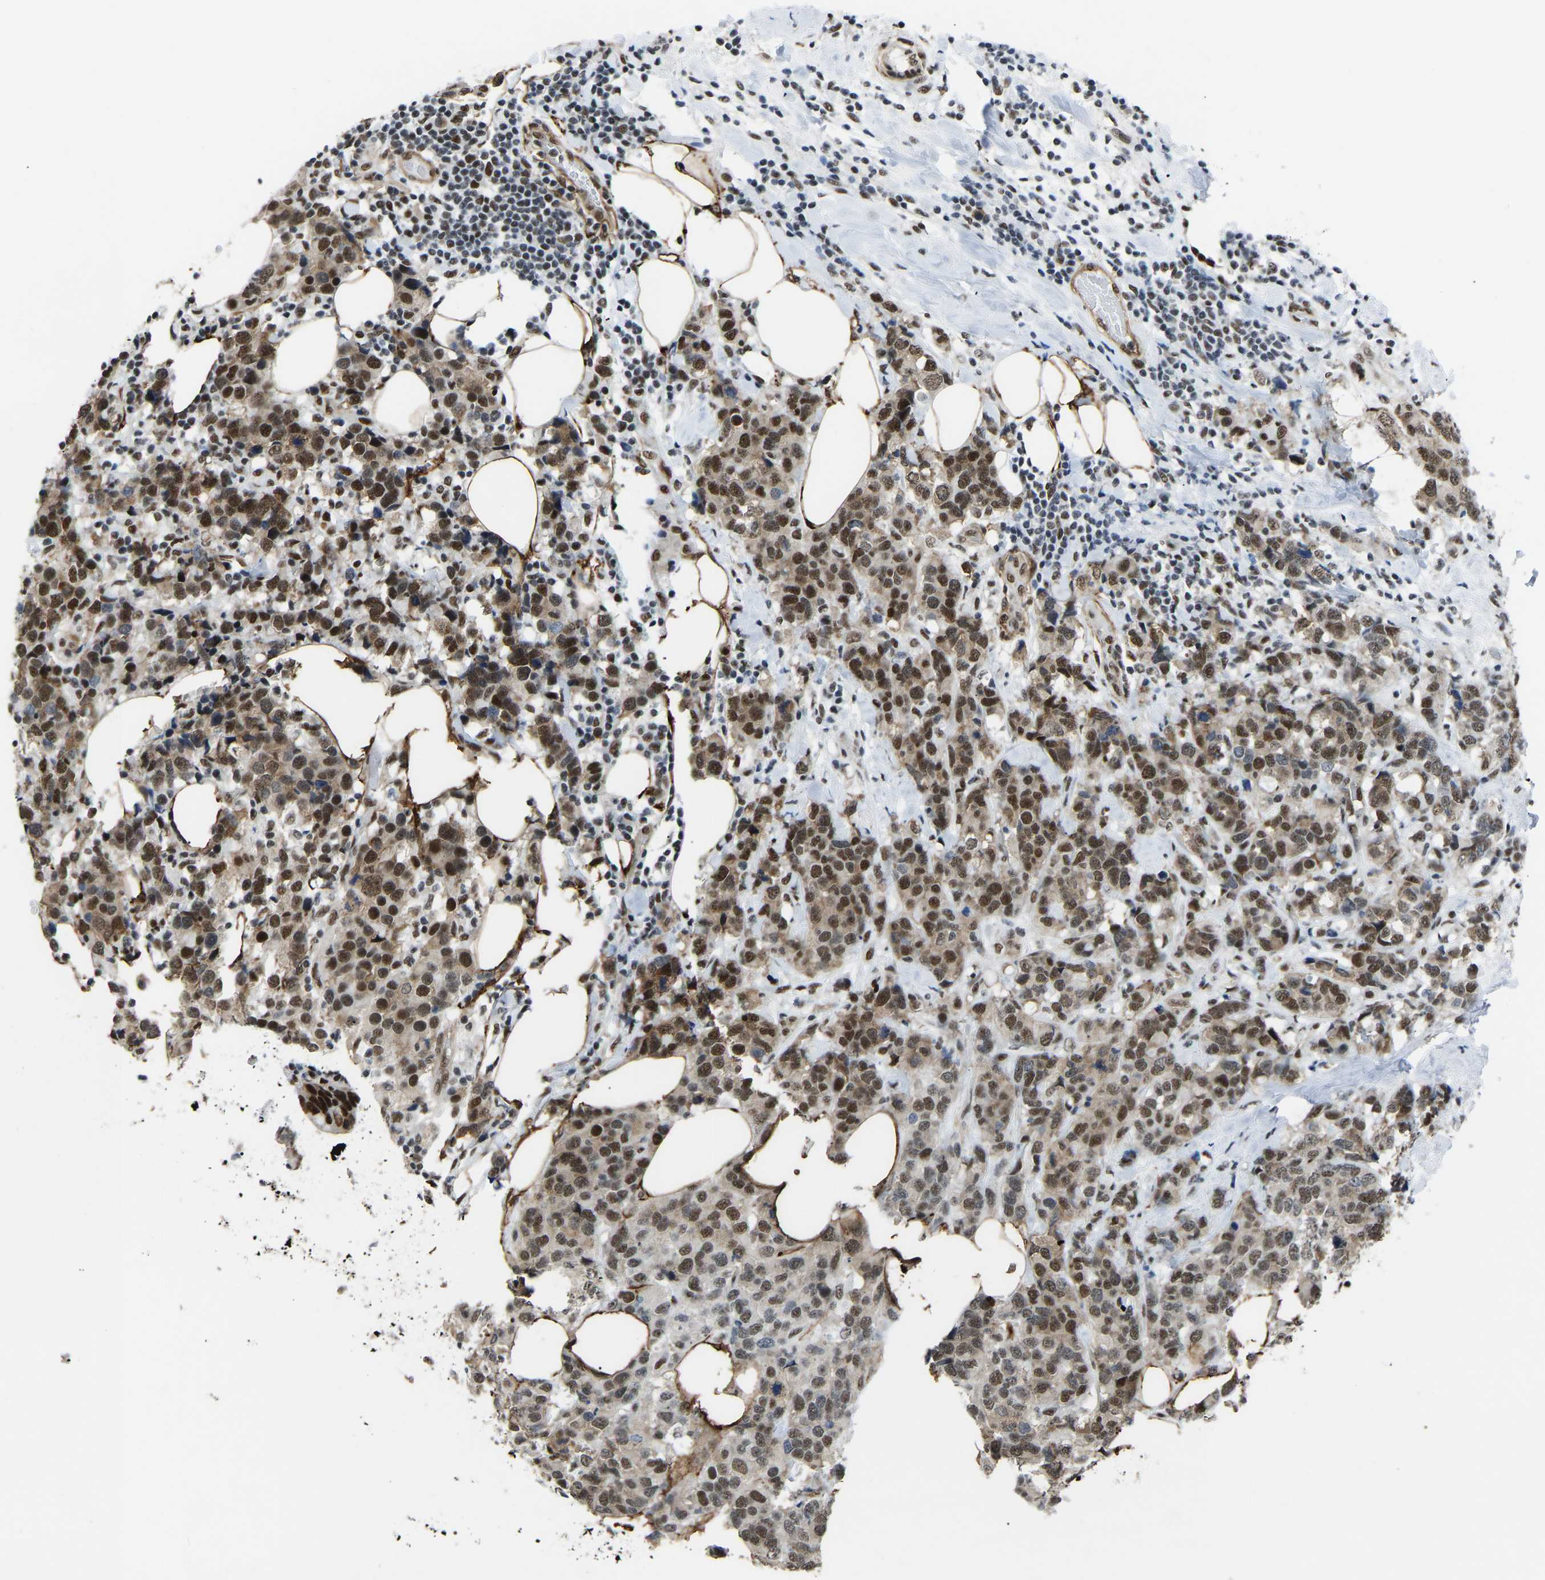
{"staining": {"intensity": "moderate", "quantity": ">75%", "location": "cytoplasmic/membranous,nuclear"}, "tissue": "breast cancer", "cell_type": "Tumor cells", "image_type": "cancer", "snomed": [{"axis": "morphology", "description": "Lobular carcinoma"}, {"axis": "topography", "description": "Breast"}], "caption": "DAB (3,3'-diaminobenzidine) immunohistochemical staining of human lobular carcinoma (breast) exhibits moderate cytoplasmic/membranous and nuclear protein expression in about >75% of tumor cells.", "gene": "DDX5", "patient": {"sex": "female", "age": 59}}